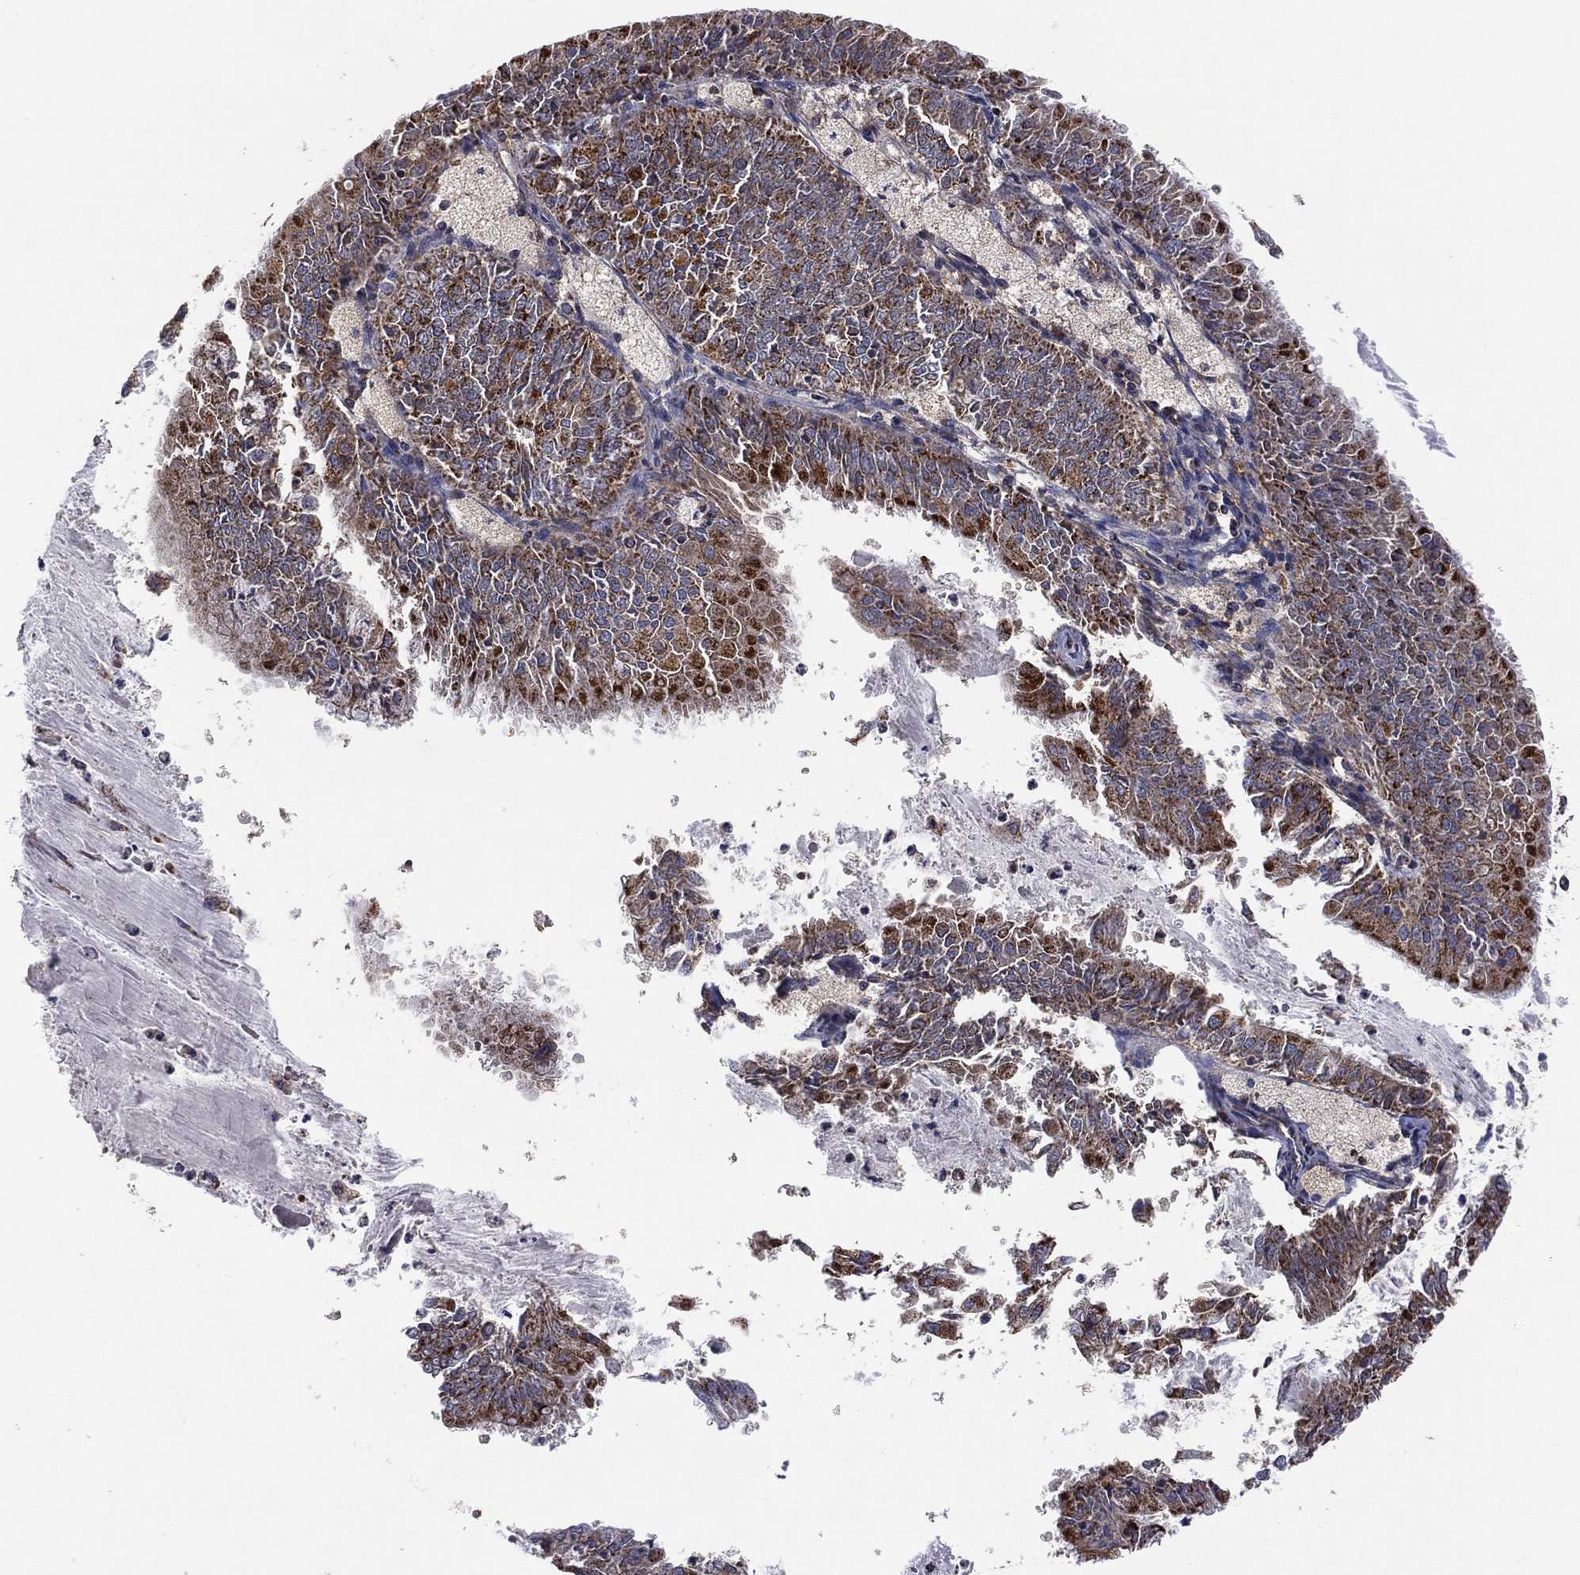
{"staining": {"intensity": "strong", "quantity": "<25%", "location": "cytoplasmic/membranous"}, "tissue": "endometrial cancer", "cell_type": "Tumor cells", "image_type": "cancer", "snomed": [{"axis": "morphology", "description": "Adenocarcinoma, NOS"}, {"axis": "topography", "description": "Endometrium"}], "caption": "The image demonstrates staining of endometrial adenocarcinoma, revealing strong cytoplasmic/membranous protein staining (brown color) within tumor cells.", "gene": "LIMD1", "patient": {"sex": "female", "age": 57}}